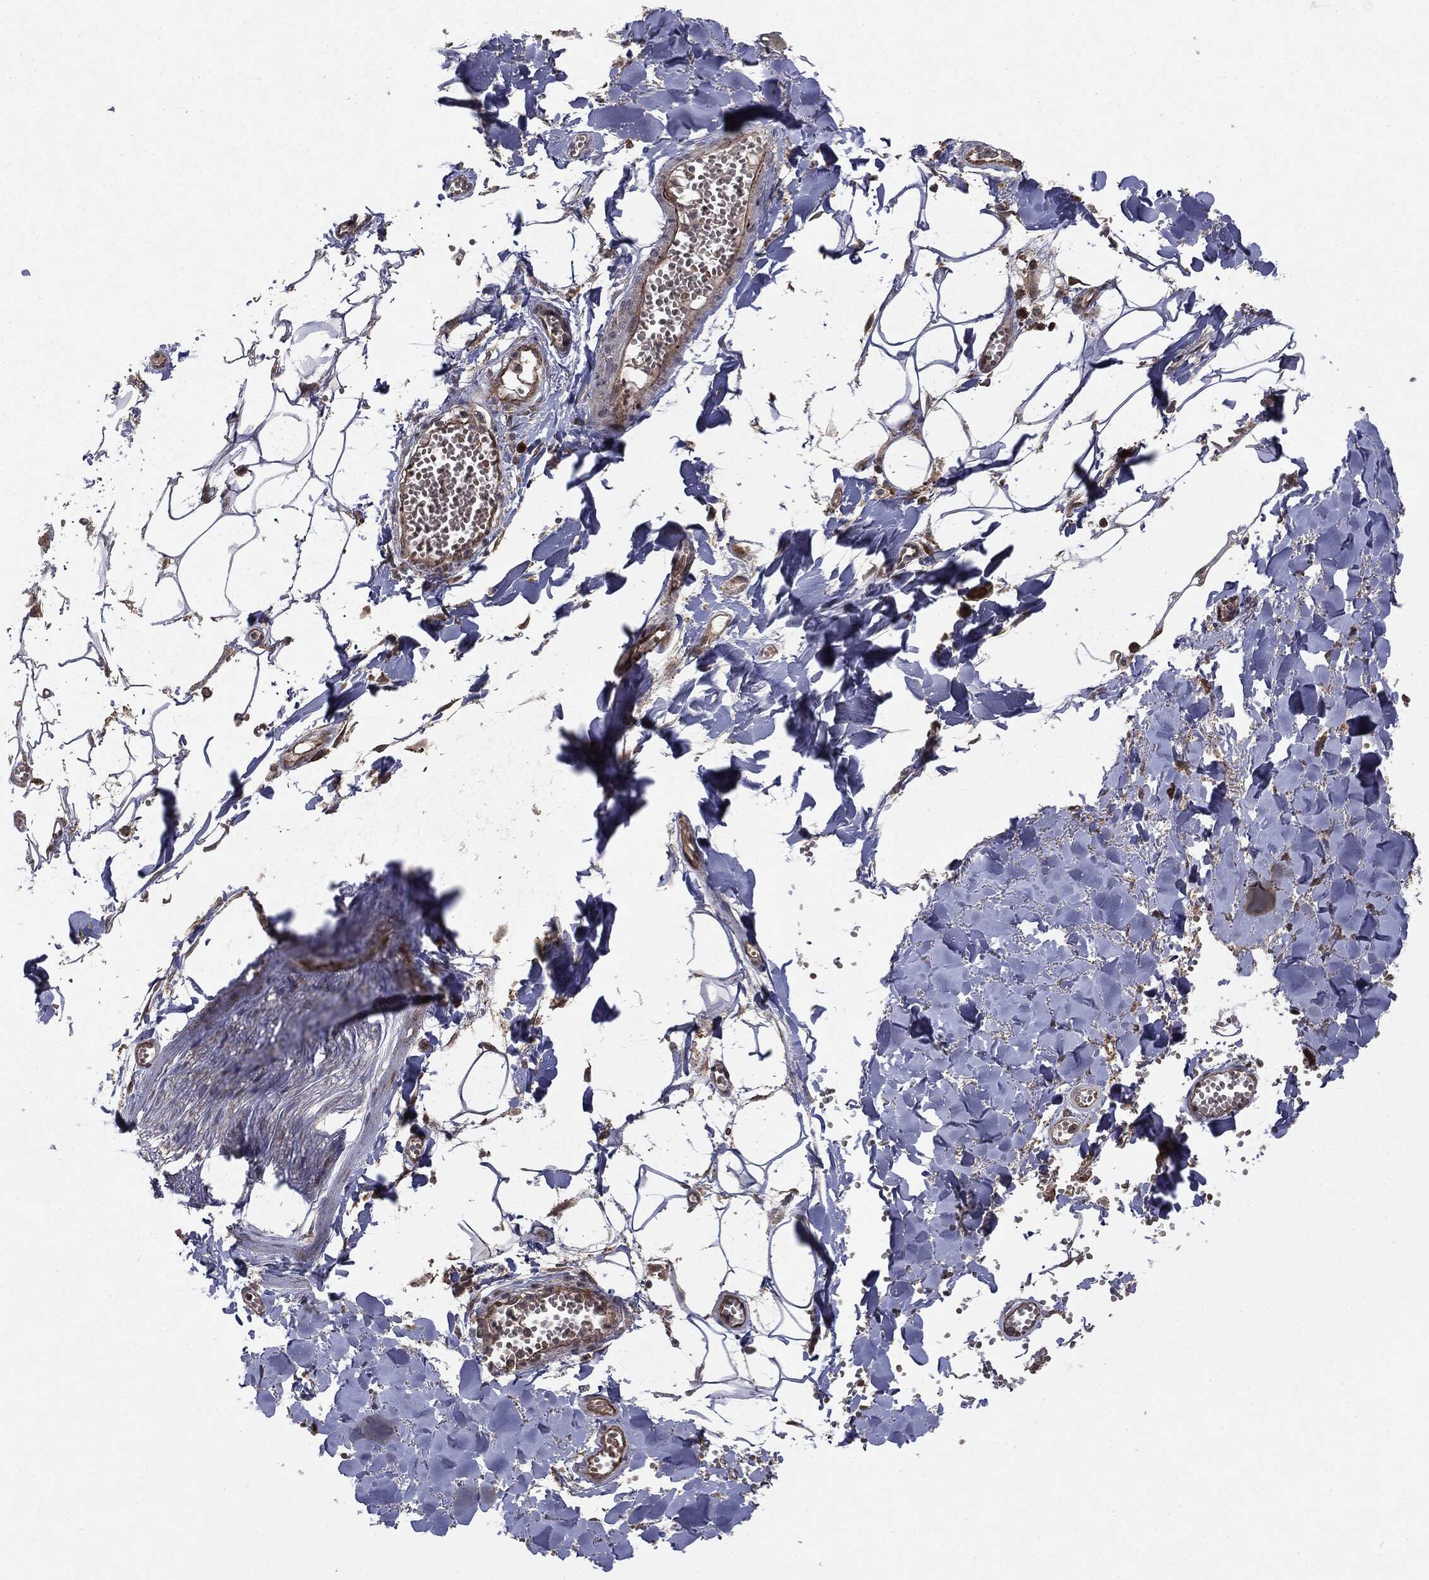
{"staining": {"intensity": "moderate", "quantity": "25%-75%", "location": "cytoplasmic/membranous"}, "tissue": "soft tissue", "cell_type": "Fibroblasts", "image_type": "normal", "snomed": [{"axis": "morphology", "description": "Normal tissue, NOS"}, {"axis": "morphology", "description": "Squamous cell carcinoma, NOS"}, {"axis": "topography", "description": "Cartilage tissue"}, {"axis": "topography", "description": "Lung"}], "caption": "An image of soft tissue stained for a protein reveals moderate cytoplasmic/membranous brown staining in fibroblasts. (brown staining indicates protein expression, while blue staining denotes nuclei).", "gene": "OTUB1", "patient": {"sex": "male", "age": 66}}